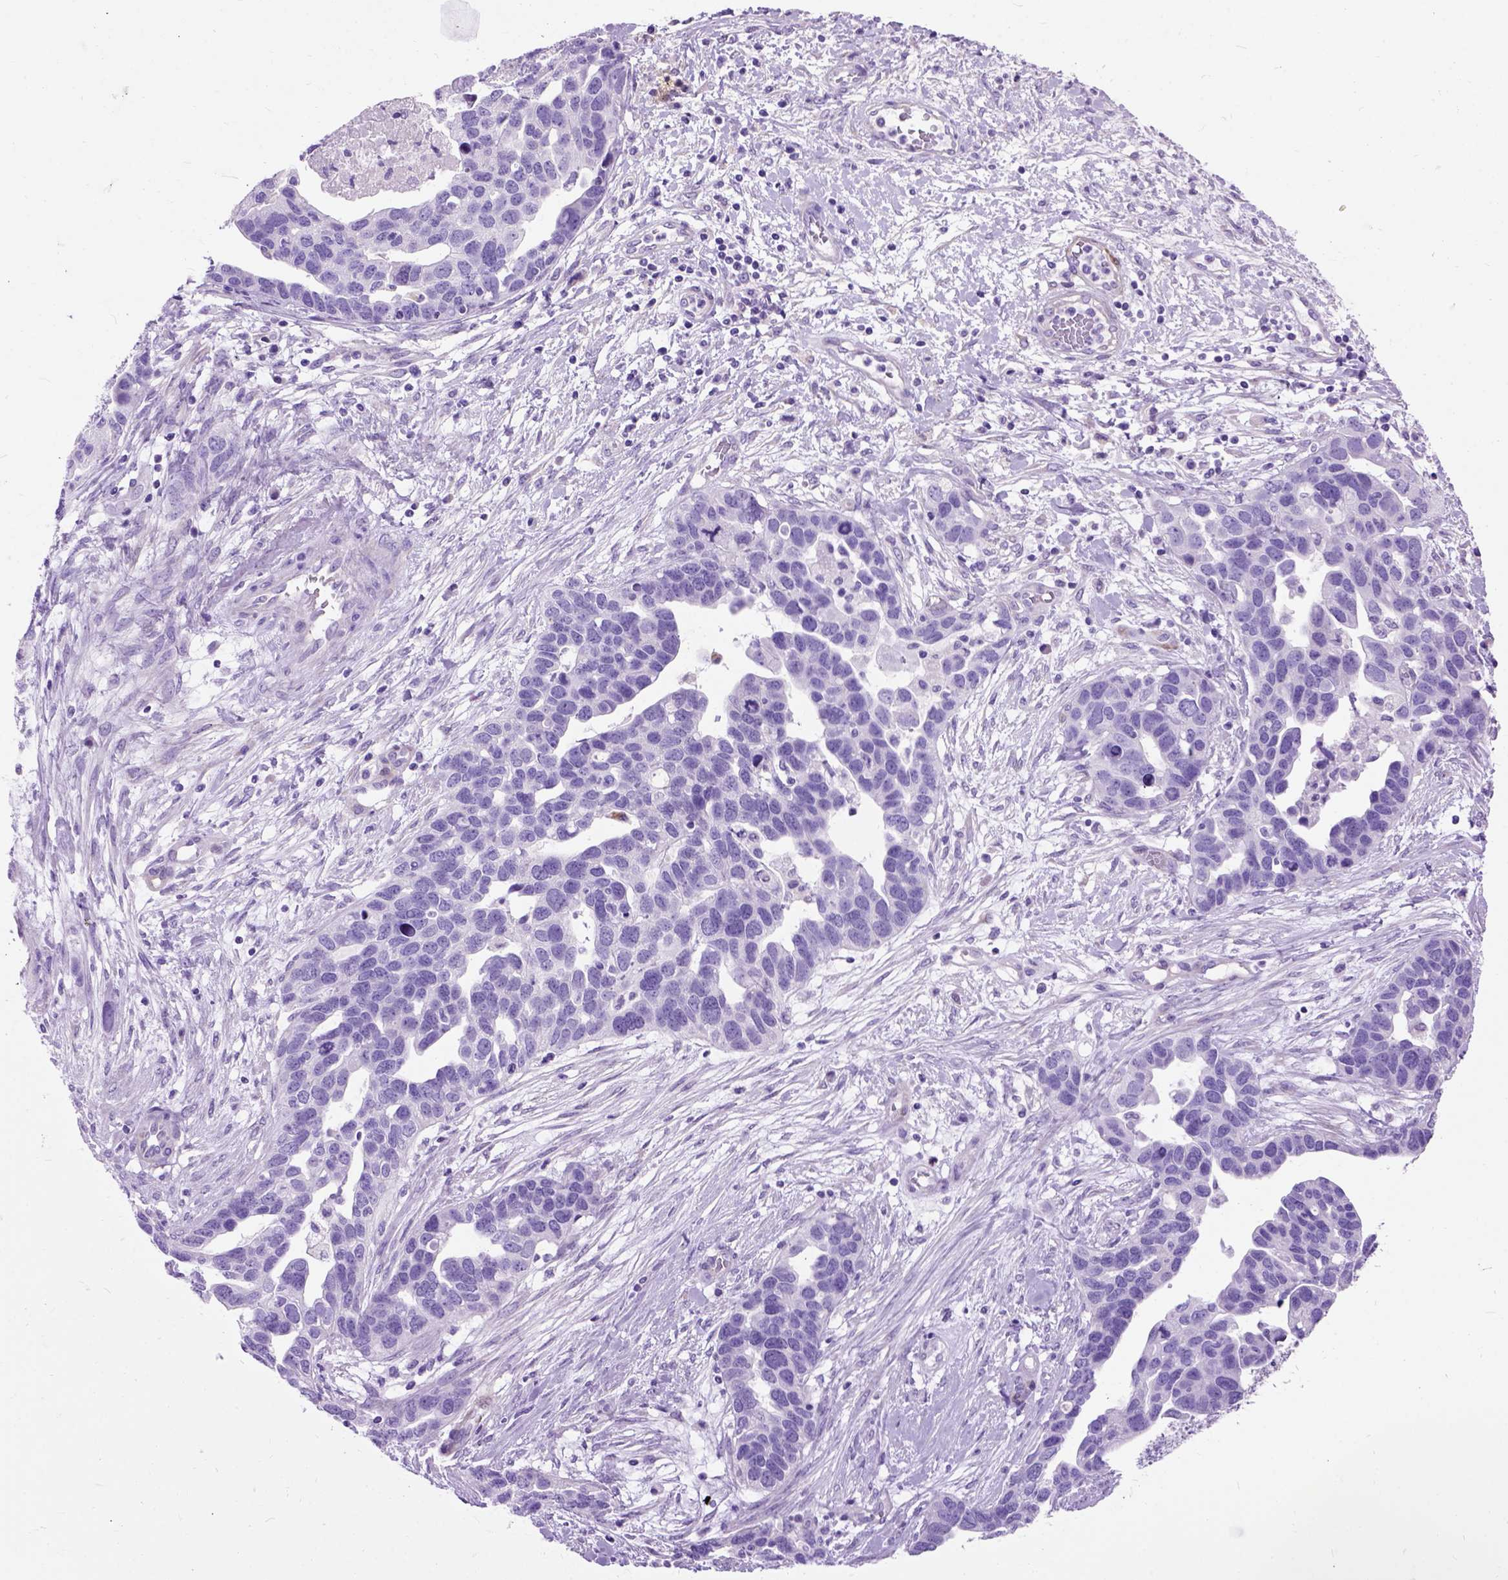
{"staining": {"intensity": "negative", "quantity": "none", "location": "none"}, "tissue": "ovarian cancer", "cell_type": "Tumor cells", "image_type": "cancer", "snomed": [{"axis": "morphology", "description": "Cystadenocarcinoma, serous, NOS"}, {"axis": "topography", "description": "Ovary"}], "caption": "Immunohistochemical staining of human ovarian cancer (serous cystadenocarcinoma) displays no significant expression in tumor cells.", "gene": "MAPT", "patient": {"sex": "female", "age": 54}}